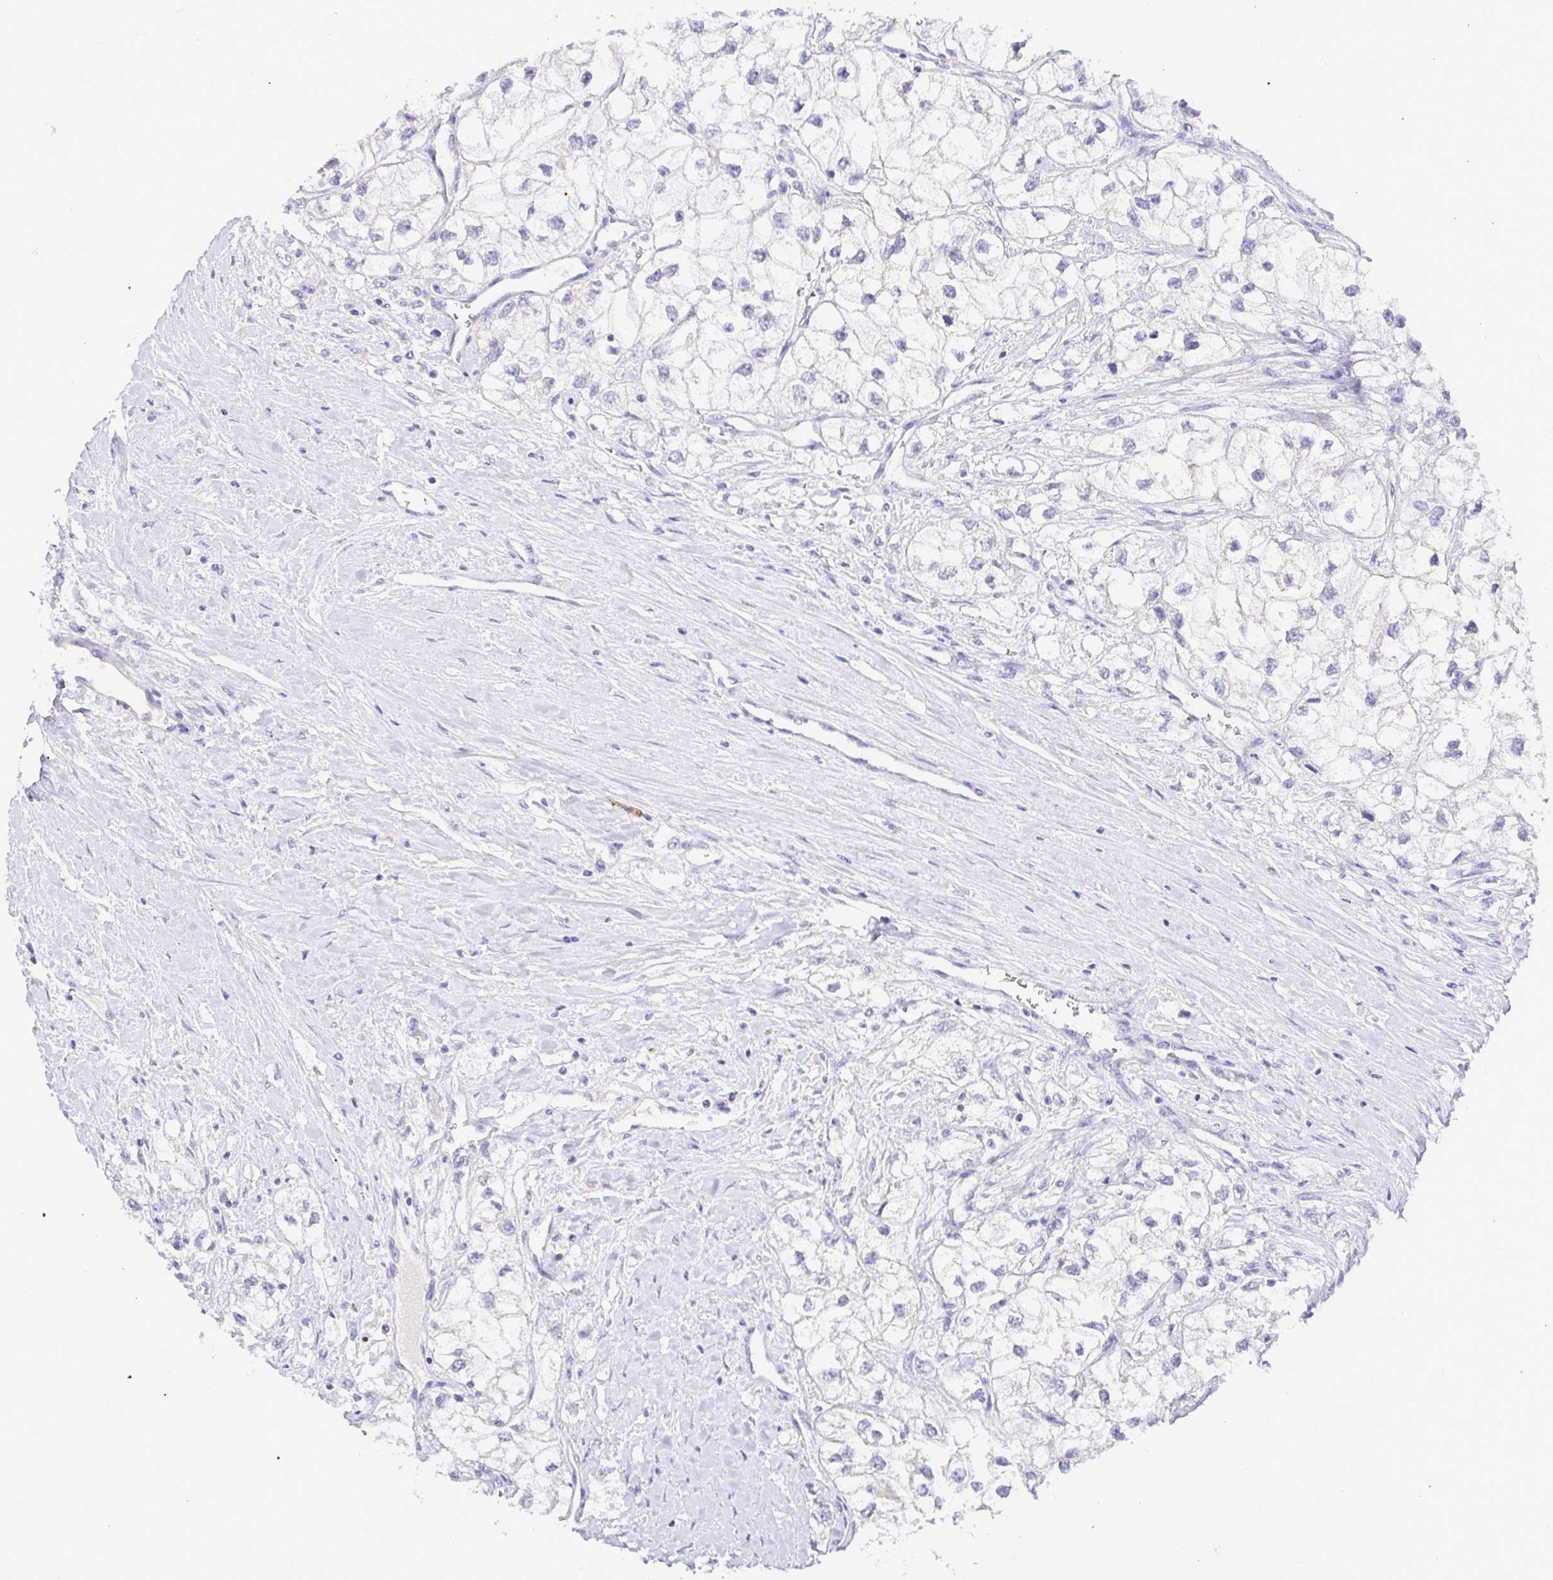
{"staining": {"intensity": "negative", "quantity": "none", "location": "none"}, "tissue": "renal cancer", "cell_type": "Tumor cells", "image_type": "cancer", "snomed": [{"axis": "morphology", "description": "Adenocarcinoma, NOS"}, {"axis": "topography", "description": "Kidney"}], "caption": "This image is of renal adenocarcinoma stained with IHC to label a protein in brown with the nuclei are counter-stained blue. There is no staining in tumor cells. Brightfield microscopy of immunohistochemistry (IHC) stained with DAB (3,3'-diaminobenzidine) (brown) and hematoxylin (blue), captured at high magnification.", "gene": "CDO1", "patient": {"sex": "male", "age": 59}}